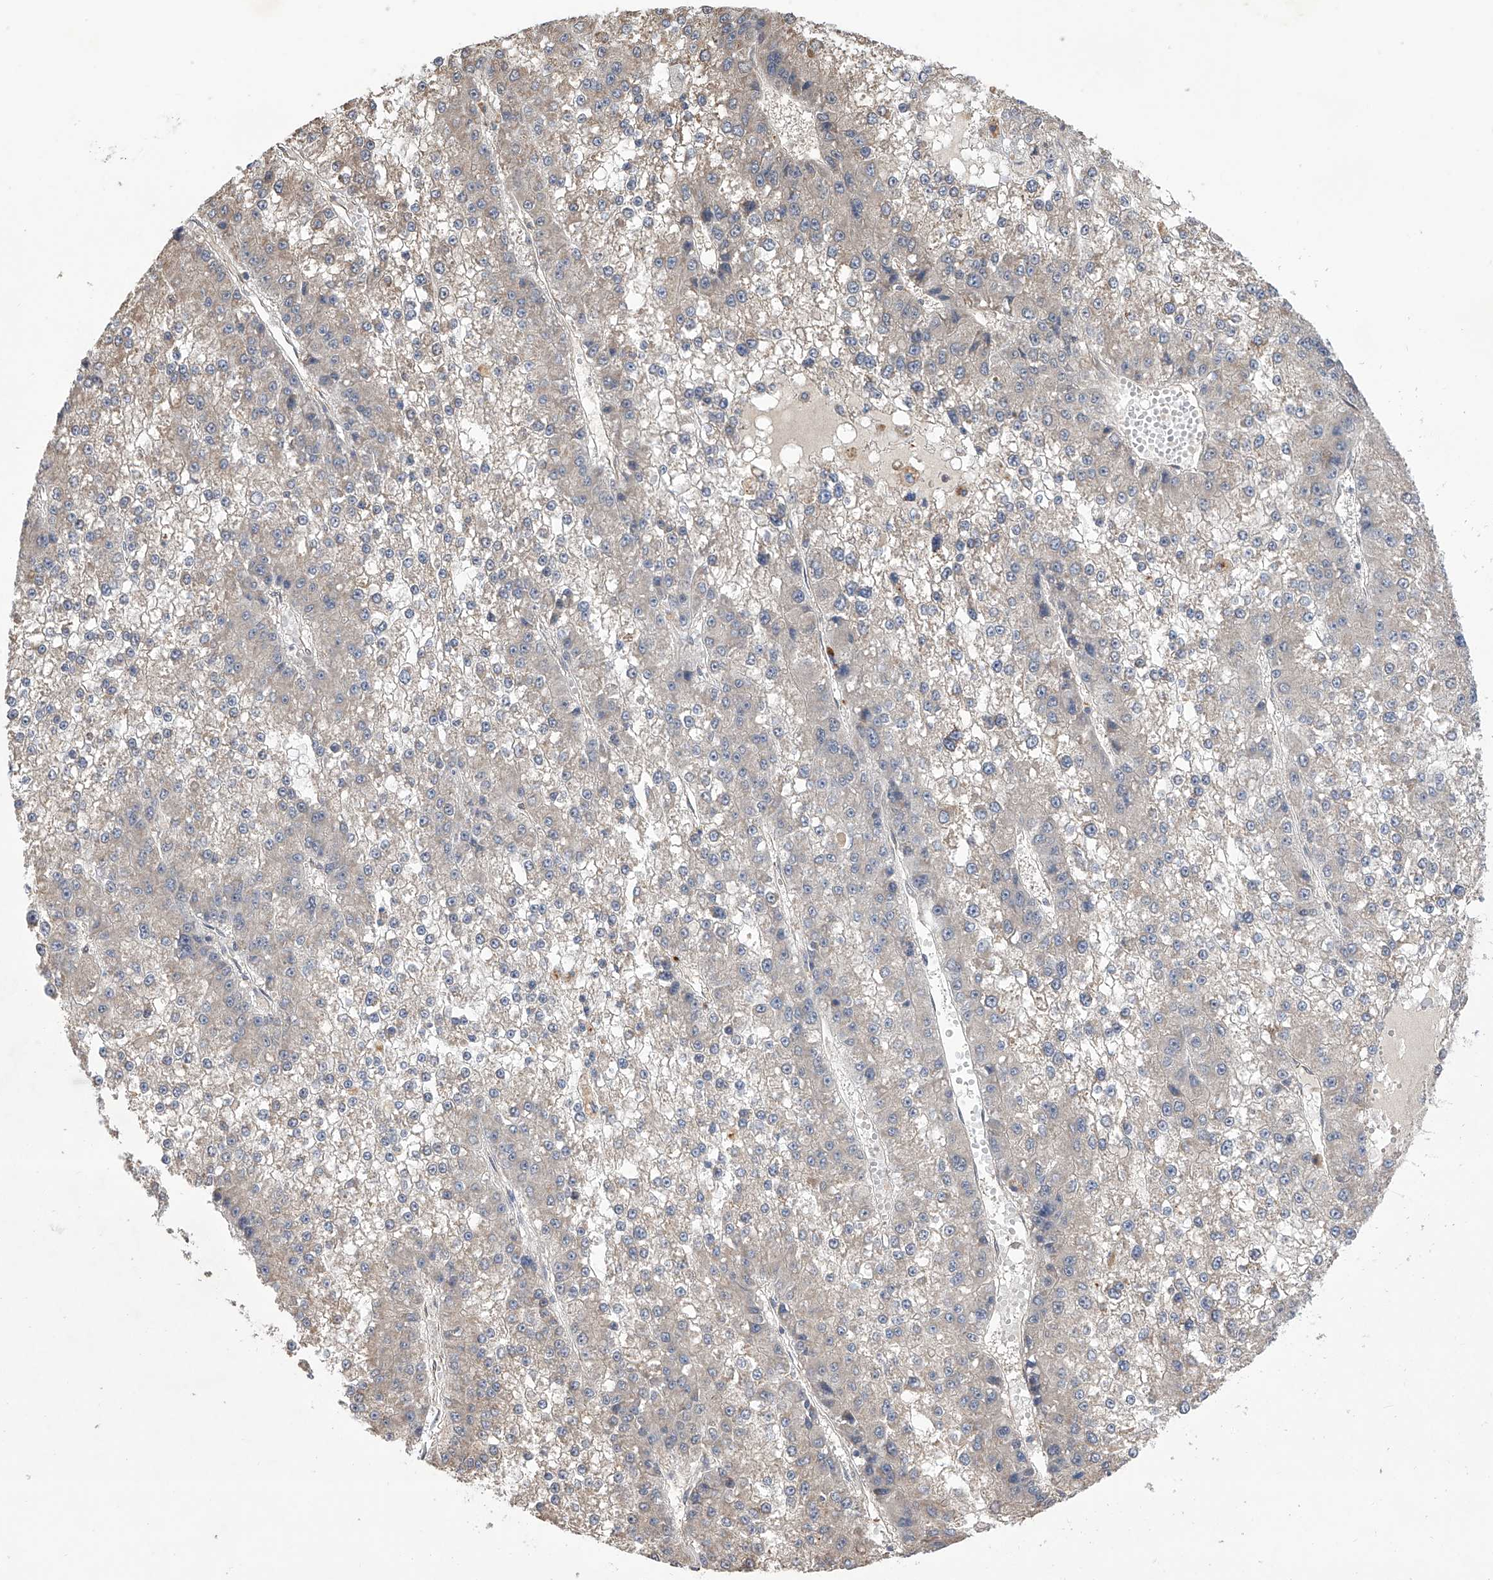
{"staining": {"intensity": "negative", "quantity": "none", "location": "none"}, "tissue": "liver cancer", "cell_type": "Tumor cells", "image_type": "cancer", "snomed": [{"axis": "morphology", "description": "Carcinoma, Hepatocellular, NOS"}, {"axis": "topography", "description": "Liver"}], "caption": "Immunohistochemistry image of neoplastic tissue: hepatocellular carcinoma (liver) stained with DAB displays no significant protein staining in tumor cells.", "gene": "USP45", "patient": {"sex": "female", "age": 73}}